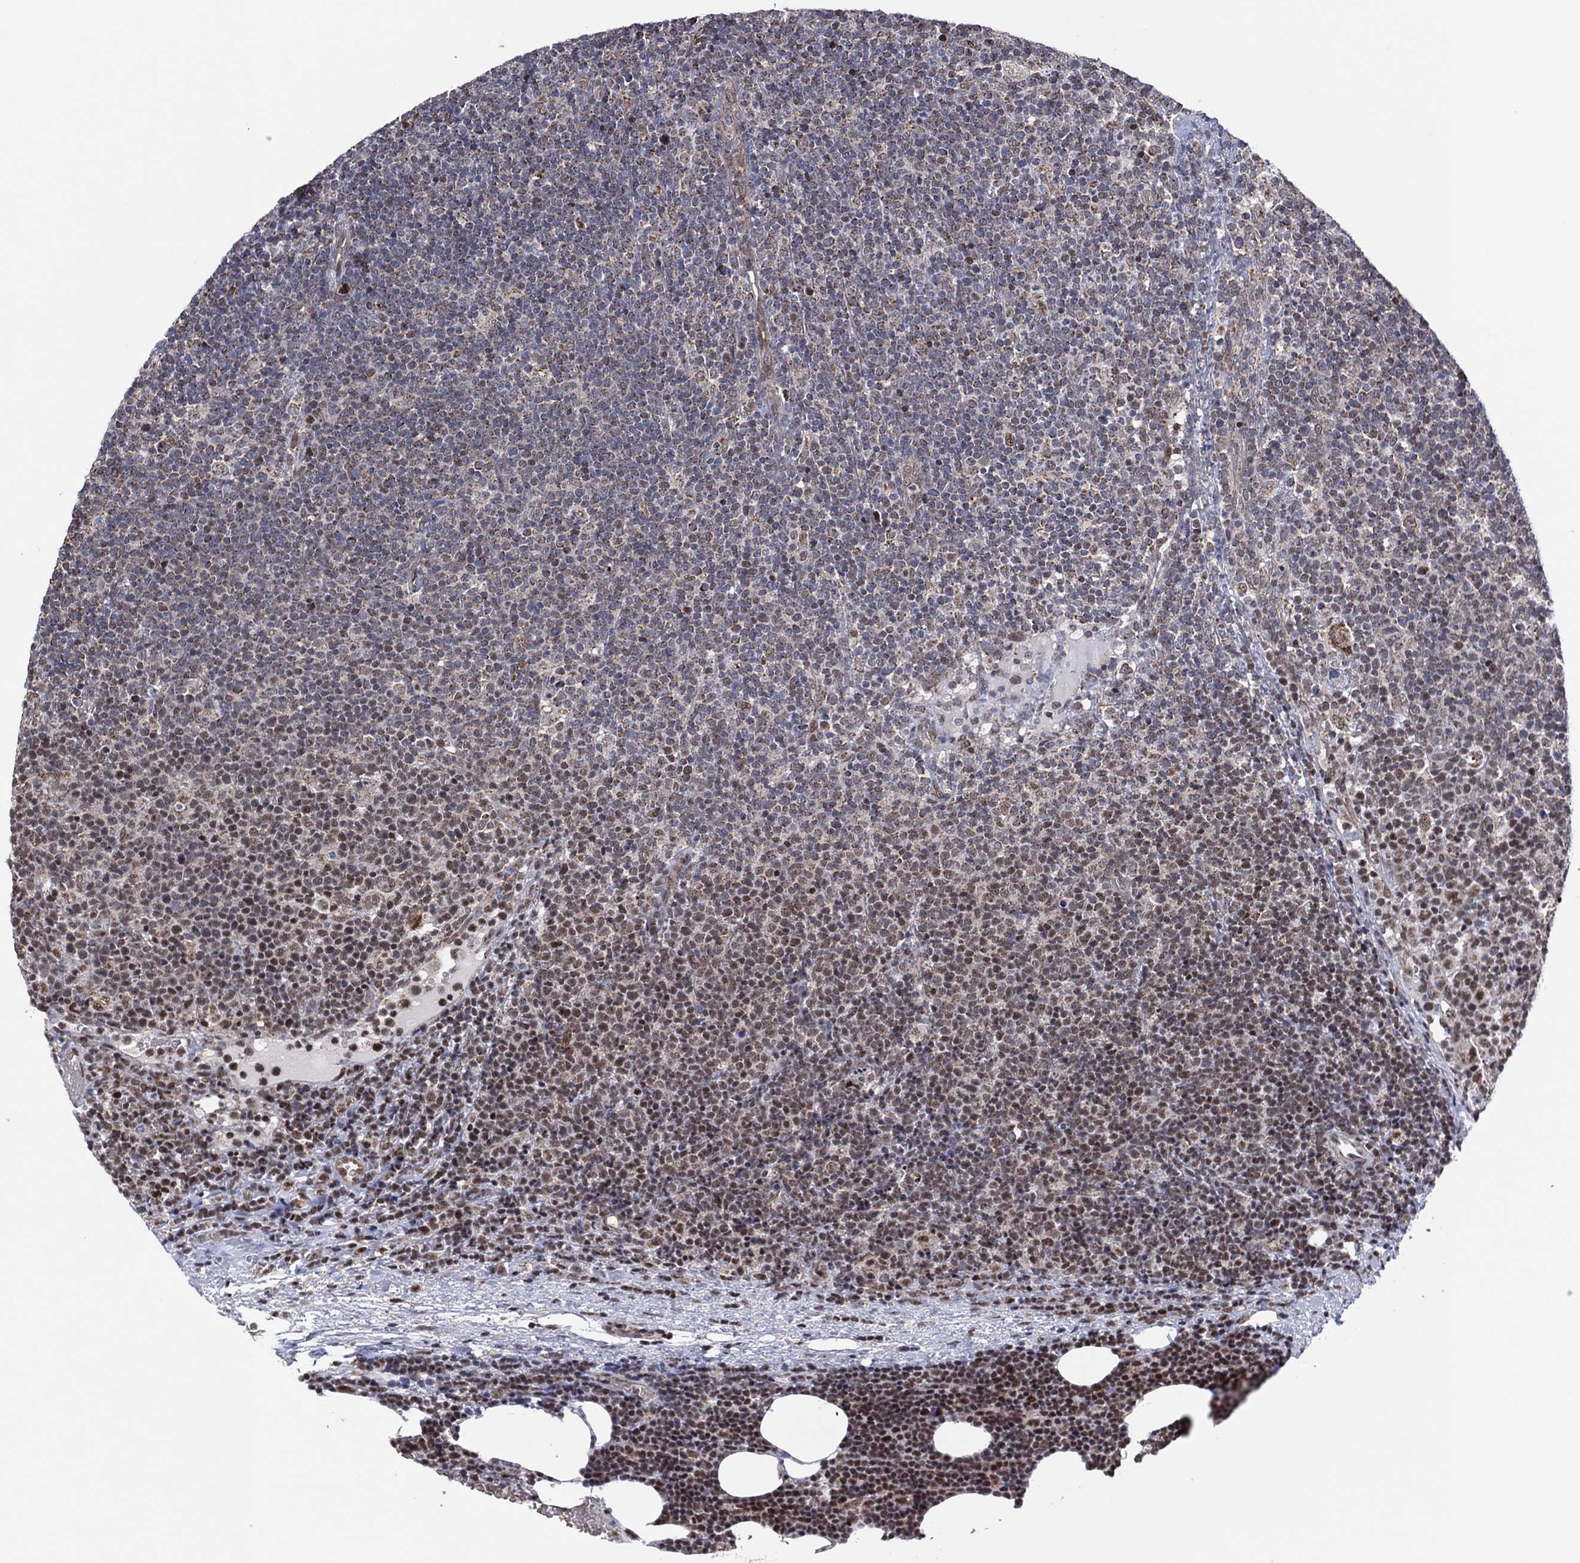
{"staining": {"intensity": "weak", "quantity": "<25%", "location": "nuclear"}, "tissue": "lymphoma", "cell_type": "Tumor cells", "image_type": "cancer", "snomed": [{"axis": "morphology", "description": "Malignant lymphoma, non-Hodgkin's type, High grade"}, {"axis": "topography", "description": "Lymph node"}], "caption": "Immunohistochemistry (IHC) of lymphoma exhibits no positivity in tumor cells. The staining is performed using DAB brown chromogen with nuclei counter-stained in using hematoxylin.", "gene": "PIDD1", "patient": {"sex": "male", "age": 61}}